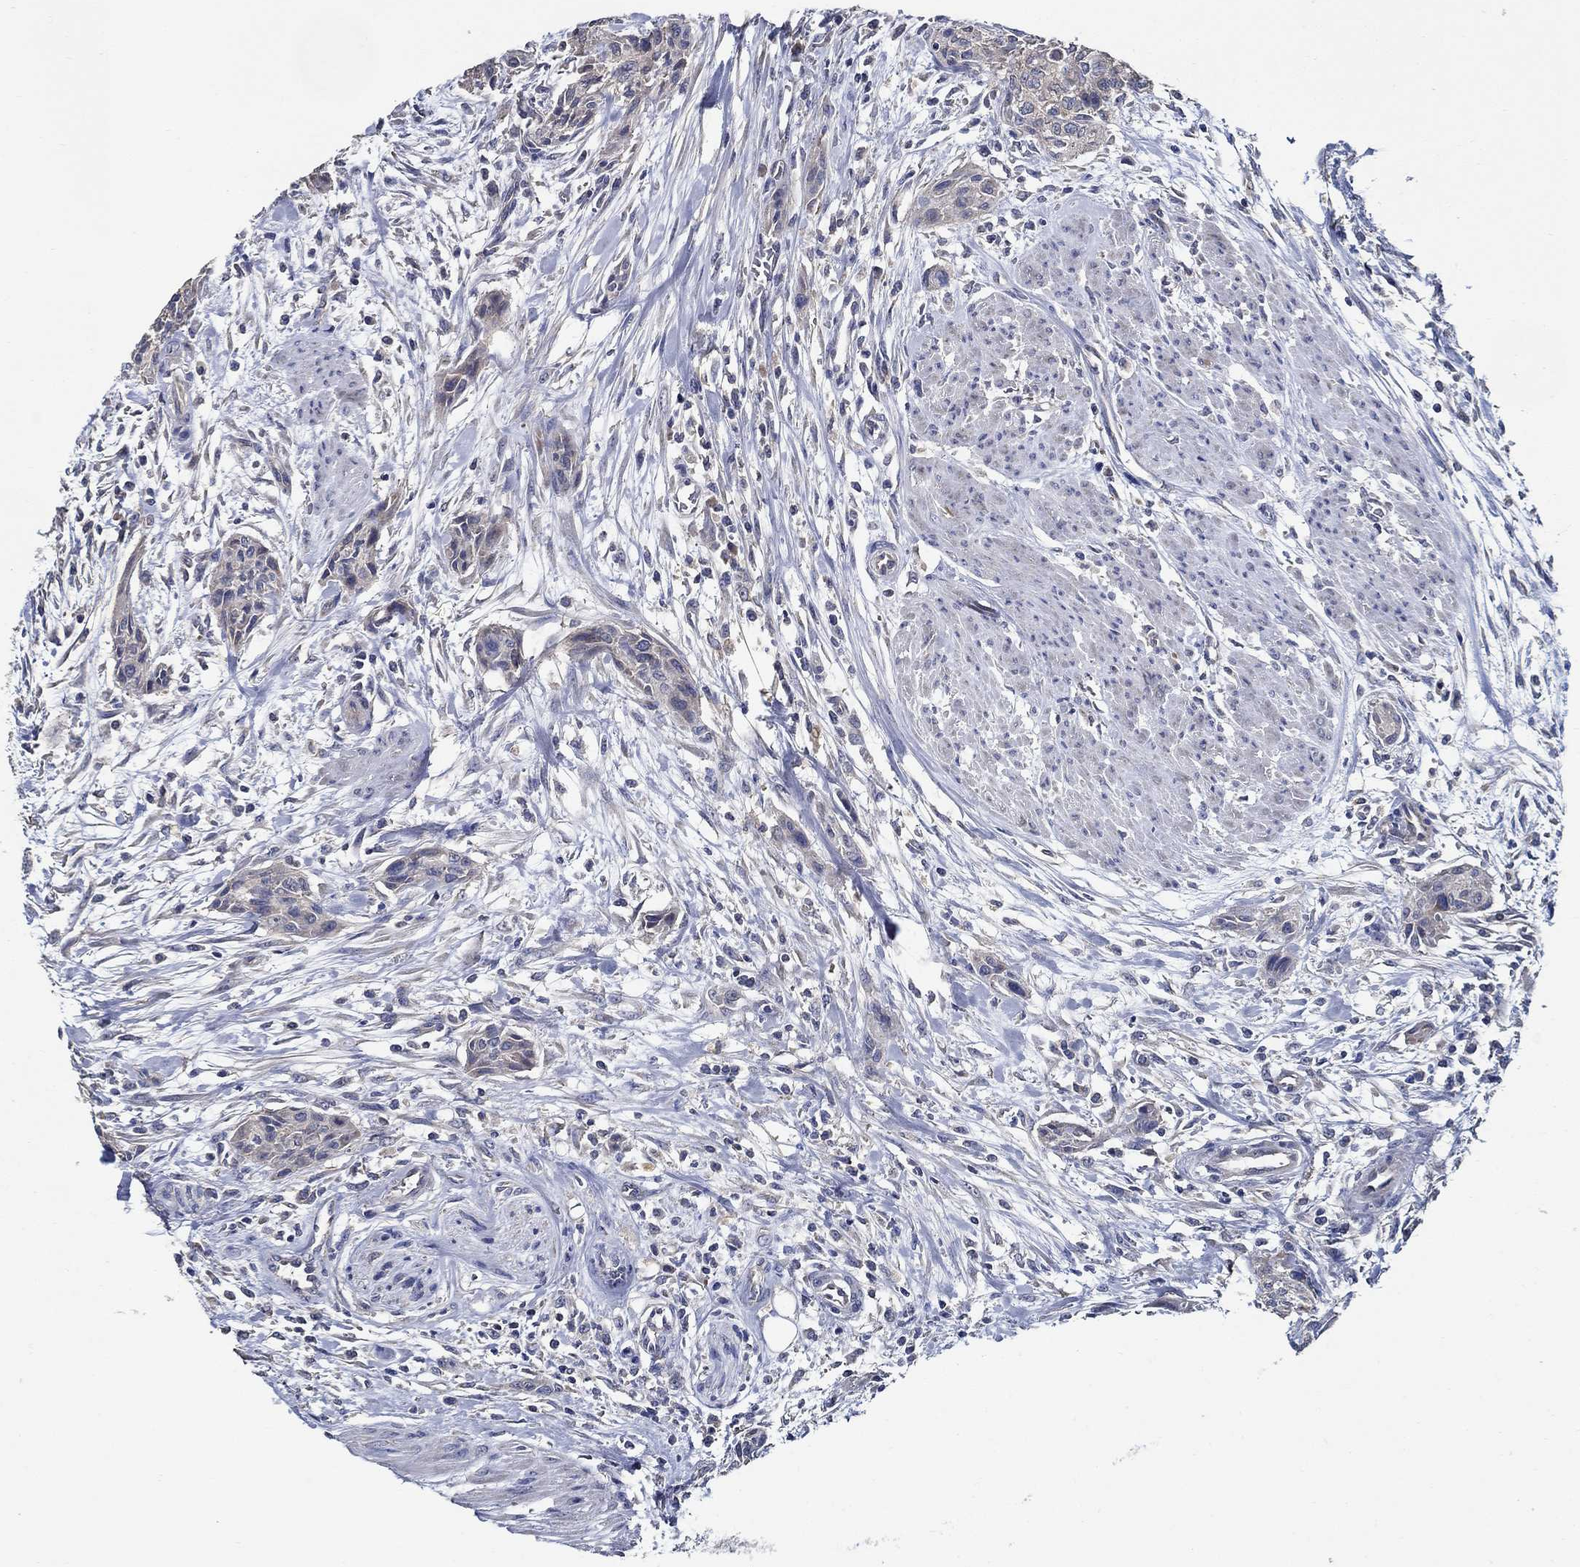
{"staining": {"intensity": "negative", "quantity": "none", "location": "none"}, "tissue": "urothelial cancer", "cell_type": "Tumor cells", "image_type": "cancer", "snomed": [{"axis": "morphology", "description": "Urothelial carcinoma, High grade"}, {"axis": "topography", "description": "Urinary bladder"}], "caption": "Image shows no significant protein positivity in tumor cells of urothelial carcinoma (high-grade).", "gene": "WDR53", "patient": {"sex": "male", "age": 35}}